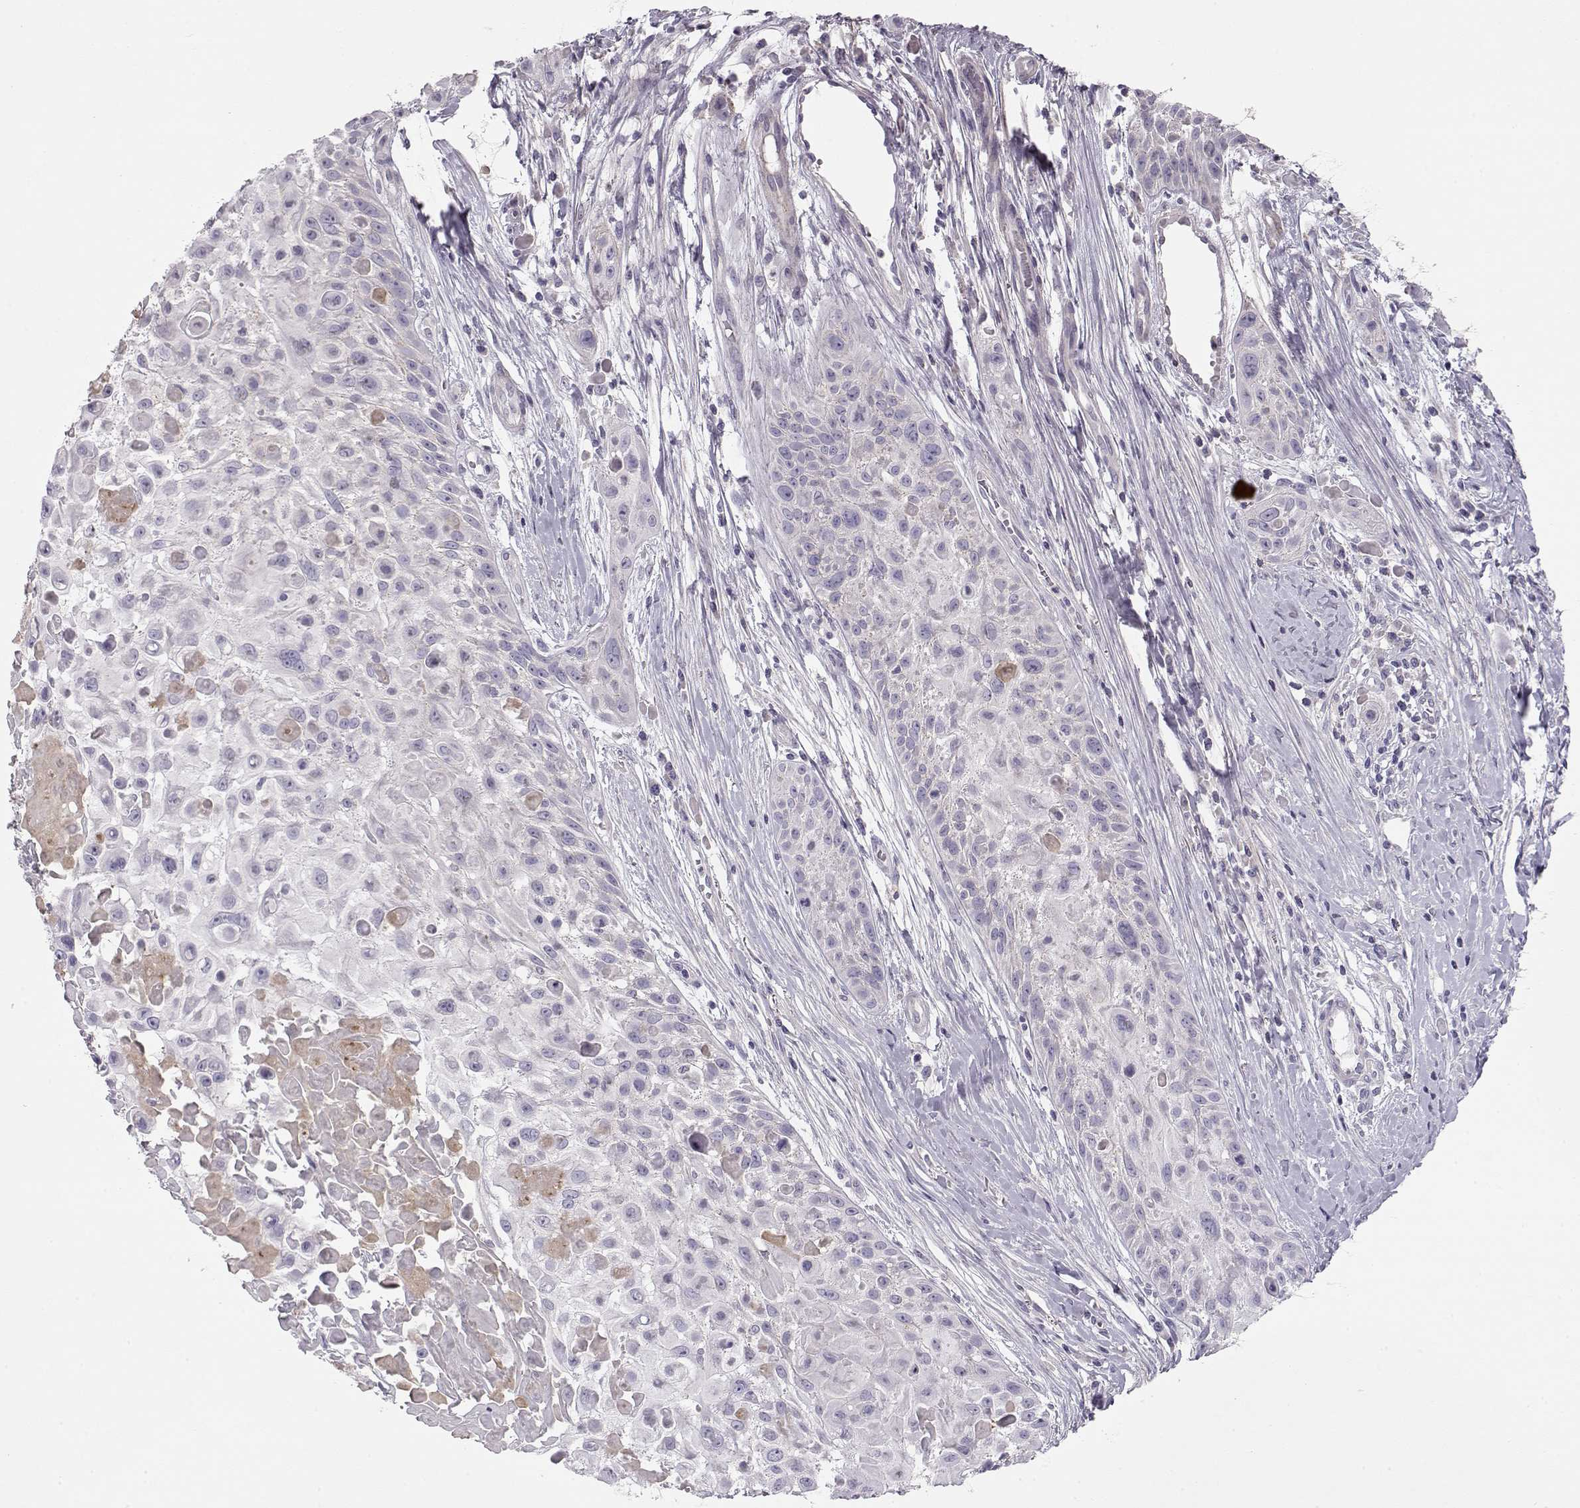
{"staining": {"intensity": "negative", "quantity": "none", "location": "none"}, "tissue": "skin cancer", "cell_type": "Tumor cells", "image_type": "cancer", "snomed": [{"axis": "morphology", "description": "Squamous cell carcinoma, NOS"}, {"axis": "topography", "description": "Skin"}, {"axis": "topography", "description": "Anal"}], "caption": "The immunohistochemistry photomicrograph has no significant positivity in tumor cells of skin cancer tissue.", "gene": "GRK1", "patient": {"sex": "female", "age": 75}}